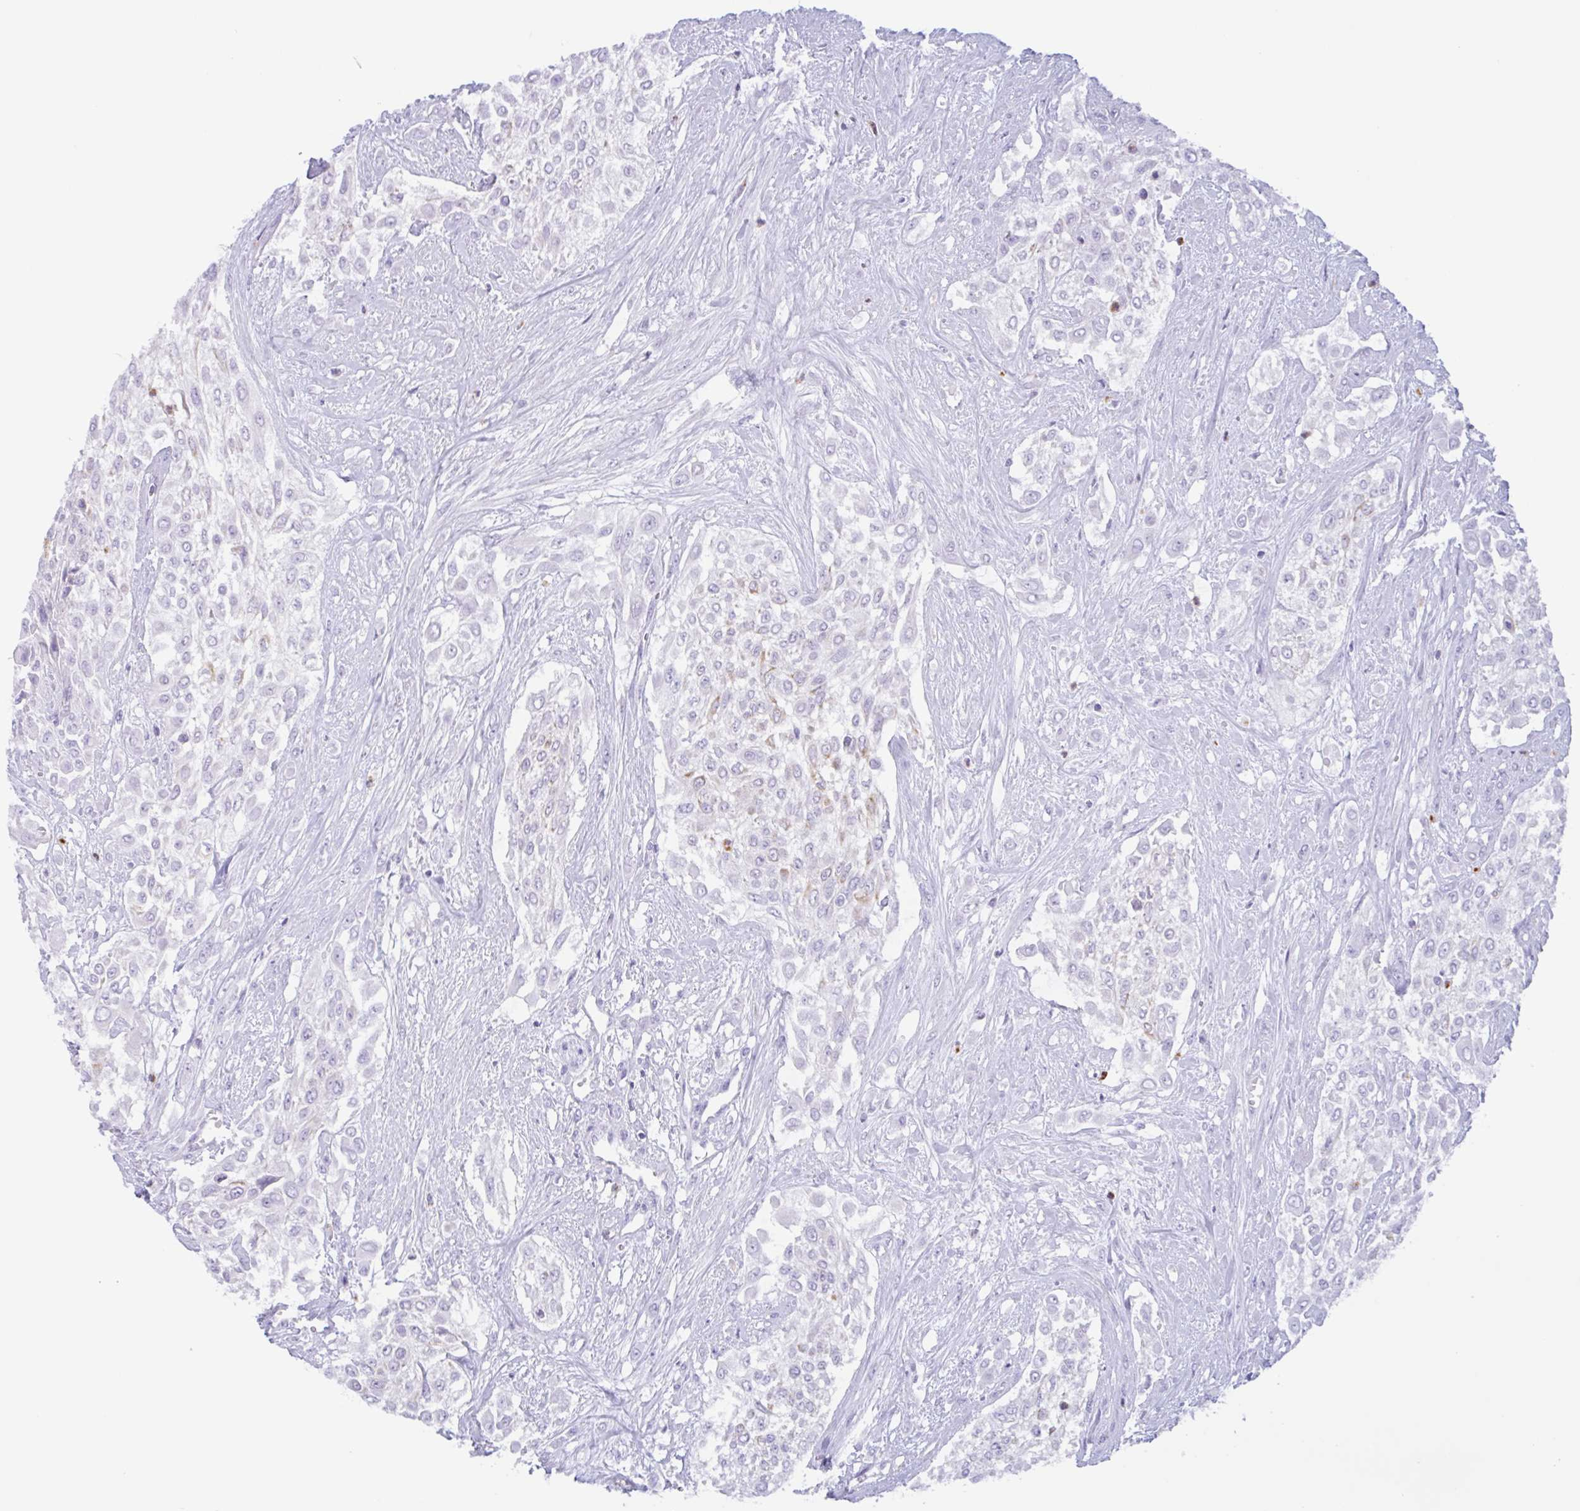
{"staining": {"intensity": "moderate", "quantity": "<25%", "location": "cytoplasmic/membranous"}, "tissue": "urothelial cancer", "cell_type": "Tumor cells", "image_type": "cancer", "snomed": [{"axis": "morphology", "description": "Urothelial carcinoma, High grade"}, {"axis": "topography", "description": "Urinary bladder"}], "caption": "Immunohistochemistry (IHC) of urothelial carcinoma (high-grade) shows low levels of moderate cytoplasmic/membranous positivity in approximately <25% of tumor cells.", "gene": "DTWD2", "patient": {"sex": "male", "age": 57}}